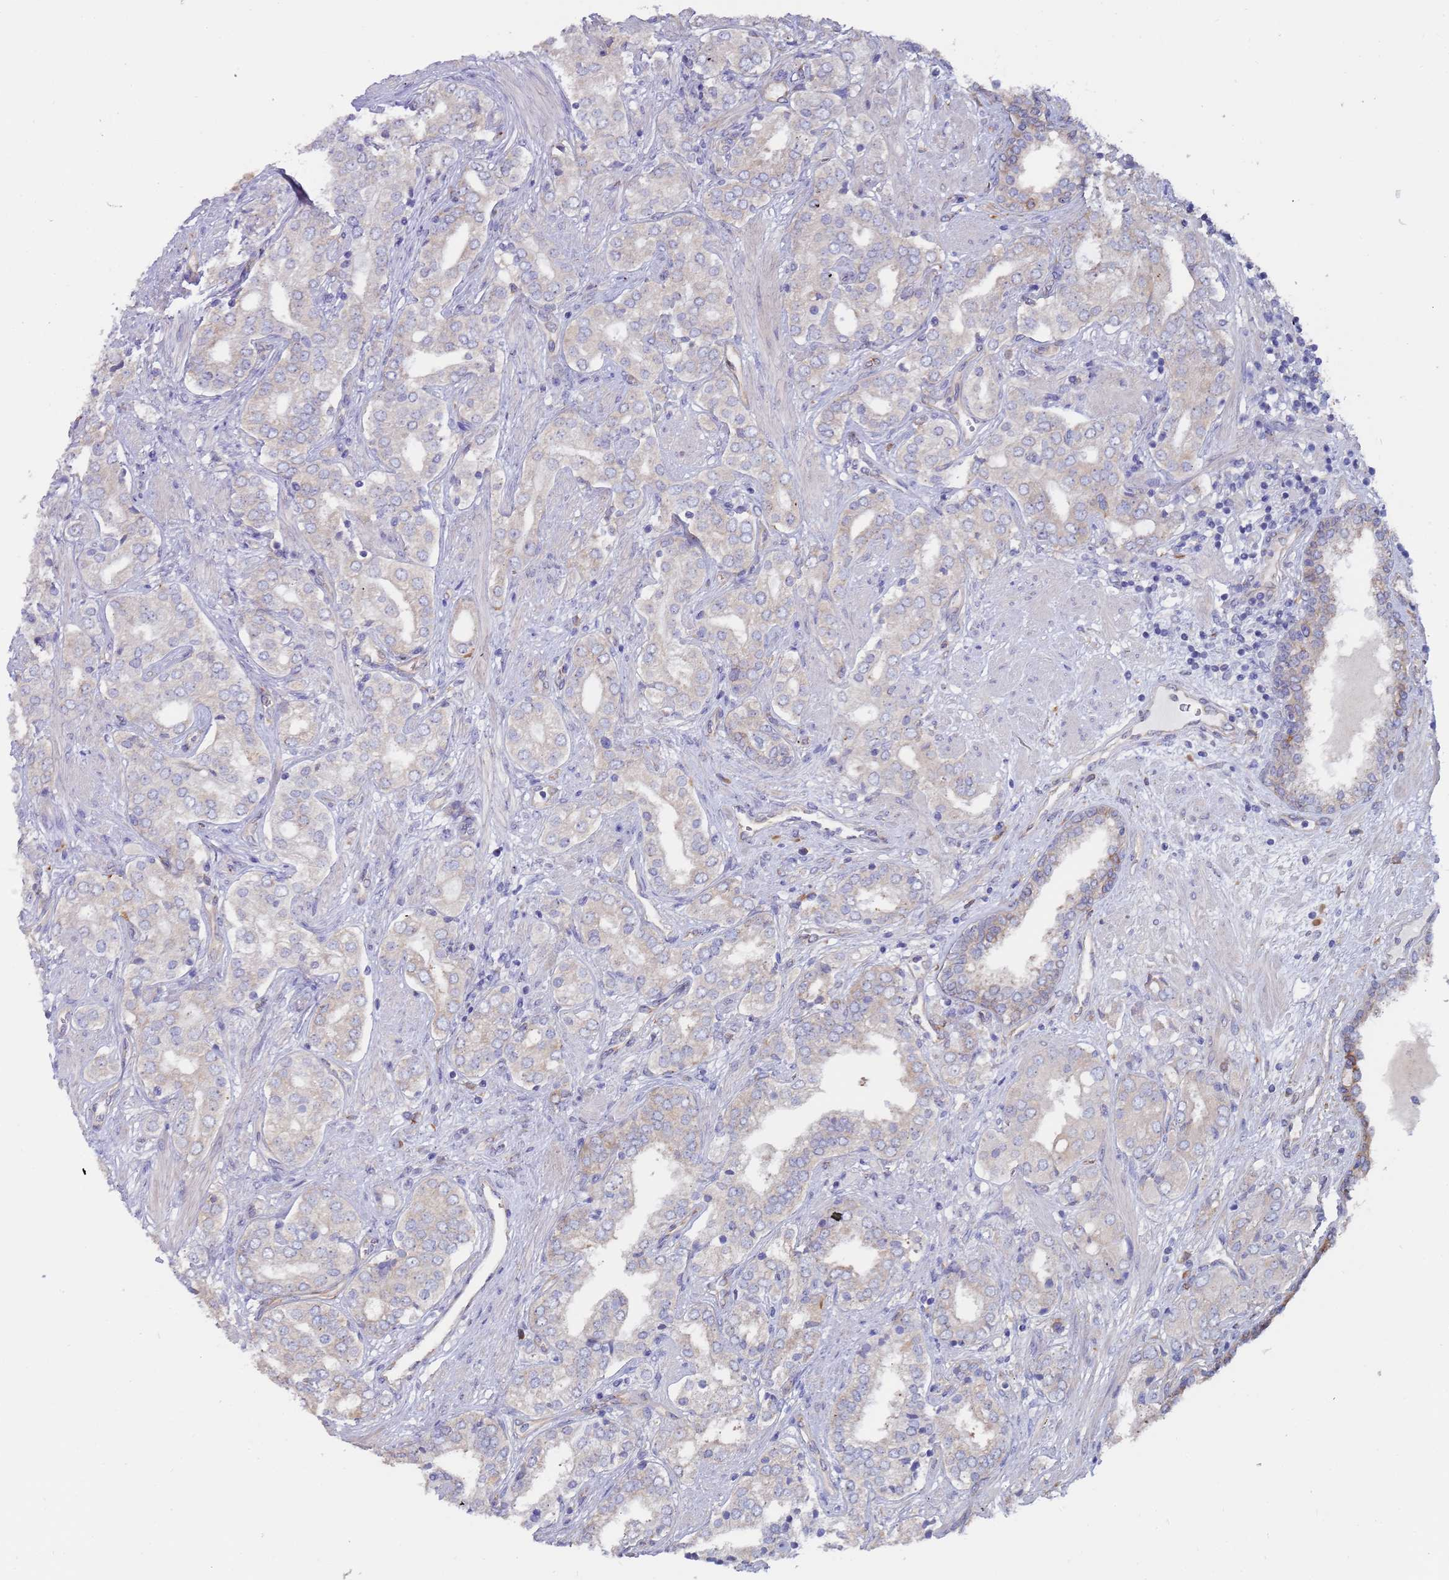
{"staining": {"intensity": "weak", "quantity": "<25%", "location": "cytoplasmic/membranous"}, "tissue": "prostate cancer", "cell_type": "Tumor cells", "image_type": "cancer", "snomed": [{"axis": "morphology", "description": "Adenocarcinoma, High grade"}, {"axis": "topography", "description": "Prostate"}], "caption": "DAB immunohistochemical staining of human prostate high-grade adenocarcinoma exhibits no significant expression in tumor cells.", "gene": "ZNF844", "patient": {"sex": "male", "age": 71}}